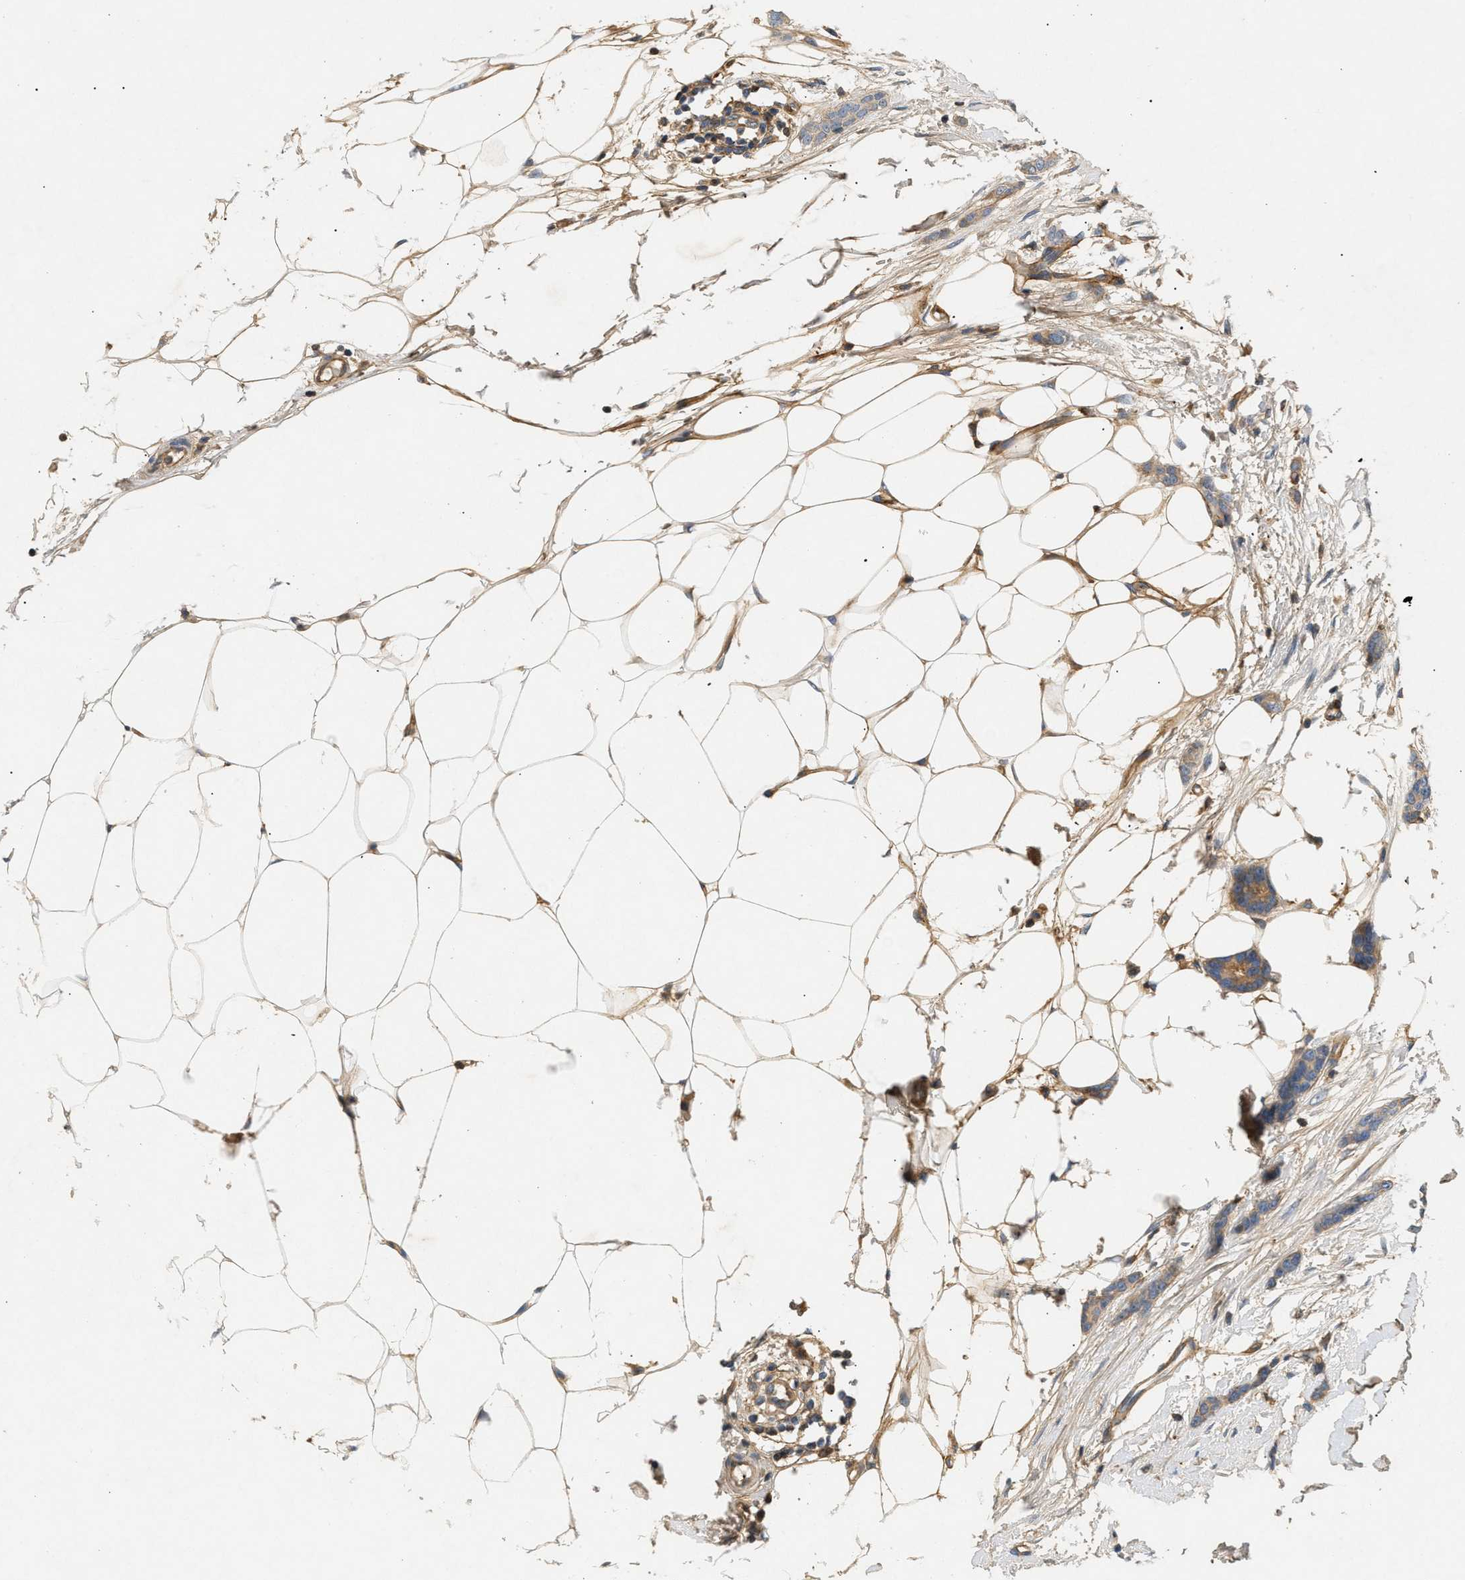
{"staining": {"intensity": "weak", "quantity": ">75%", "location": "cytoplasmic/membranous"}, "tissue": "breast cancer", "cell_type": "Tumor cells", "image_type": "cancer", "snomed": [{"axis": "morphology", "description": "Lobular carcinoma"}, {"axis": "topography", "description": "Skin"}, {"axis": "topography", "description": "Breast"}], "caption": "About >75% of tumor cells in breast cancer (lobular carcinoma) display weak cytoplasmic/membranous protein positivity as visualized by brown immunohistochemical staining.", "gene": "FARS2", "patient": {"sex": "female", "age": 46}}